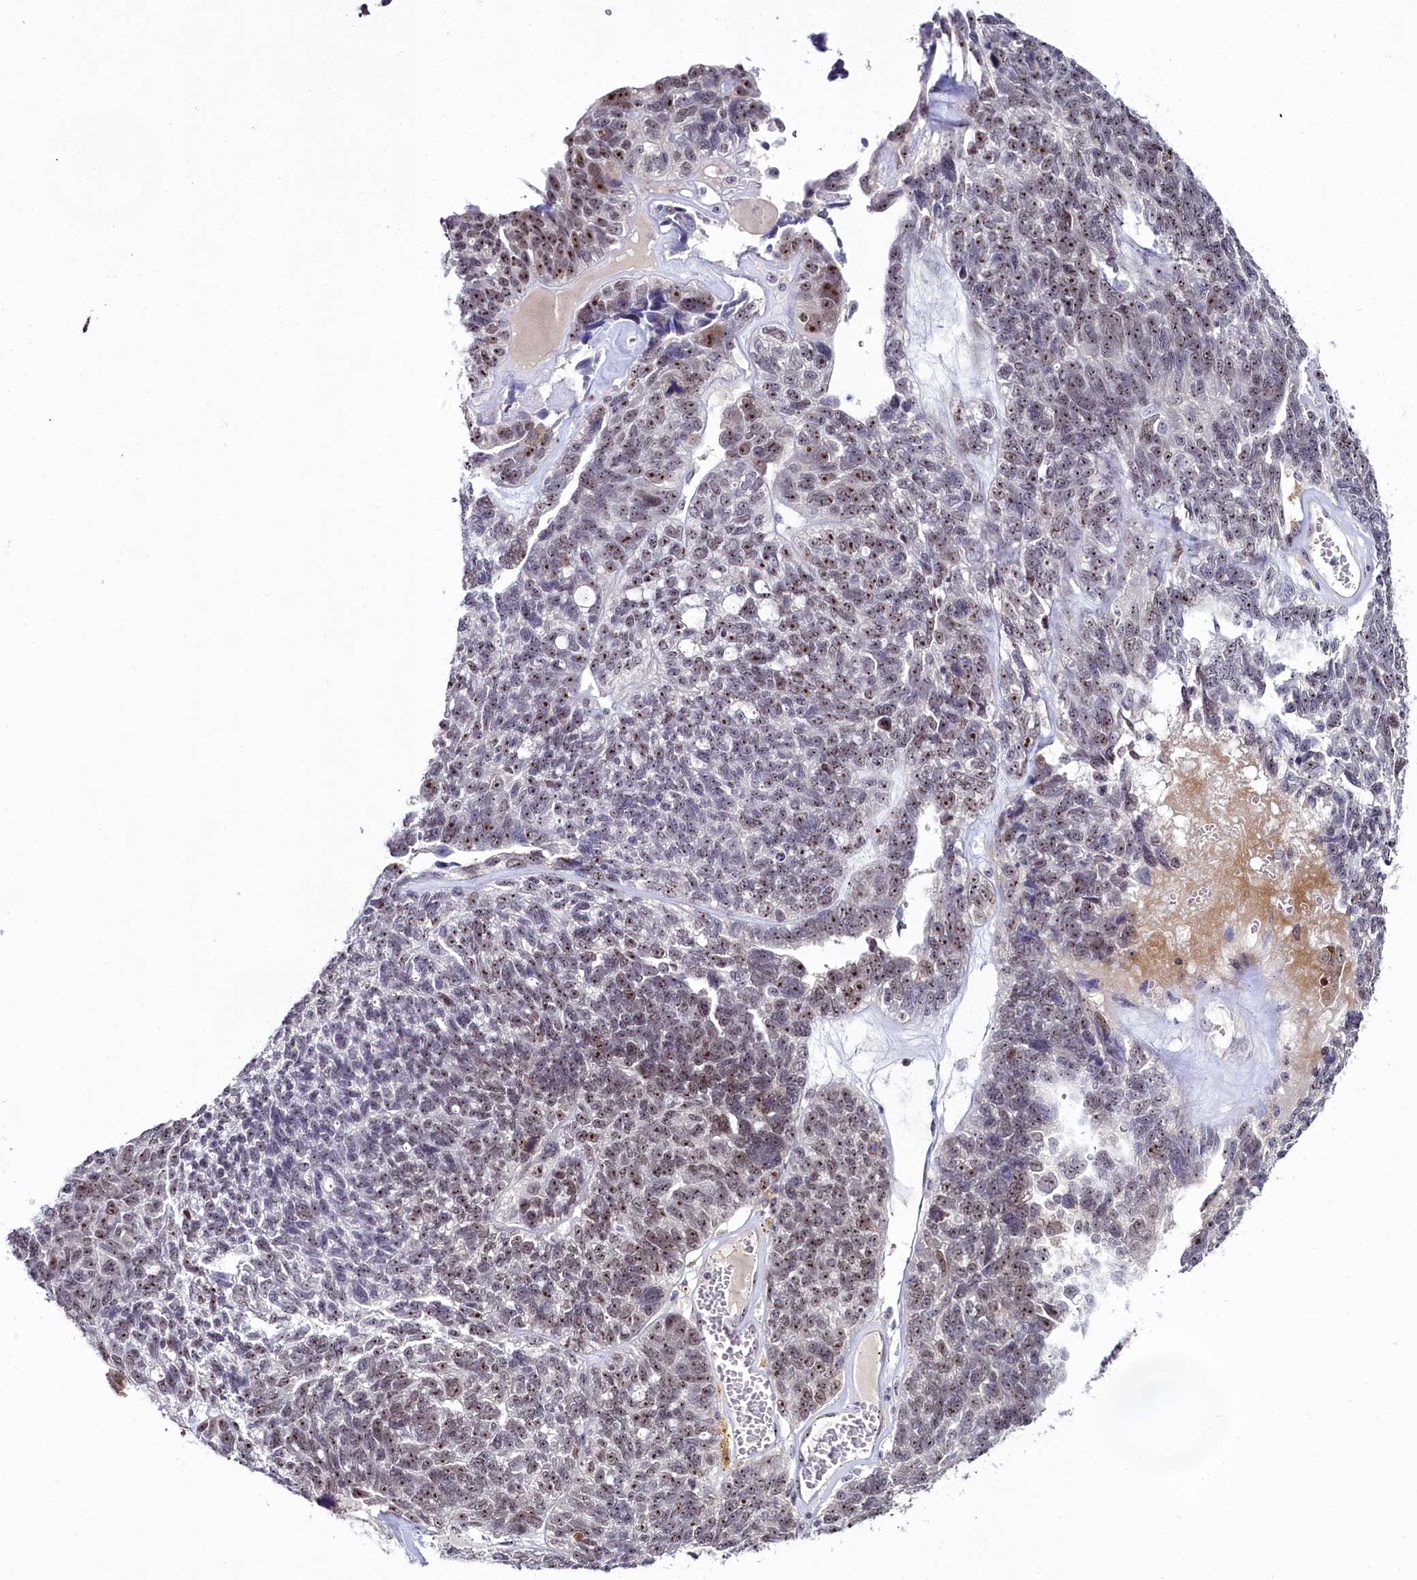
{"staining": {"intensity": "moderate", "quantity": ">75%", "location": "cytoplasmic/membranous,nuclear"}, "tissue": "ovarian cancer", "cell_type": "Tumor cells", "image_type": "cancer", "snomed": [{"axis": "morphology", "description": "Cystadenocarcinoma, serous, NOS"}, {"axis": "topography", "description": "Ovary"}], "caption": "Ovarian cancer (serous cystadenocarcinoma) tissue exhibits moderate cytoplasmic/membranous and nuclear expression in approximately >75% of tumor cells, visualized by immunohistochemistry. The staining was performed using DAB to visualize the protein expression in brown, while the nuclei were stained in blue with hematoxylin (Magnification: 20x).", "gene": "TCOF1", "patient": {"sex": "female", "age": 79}}